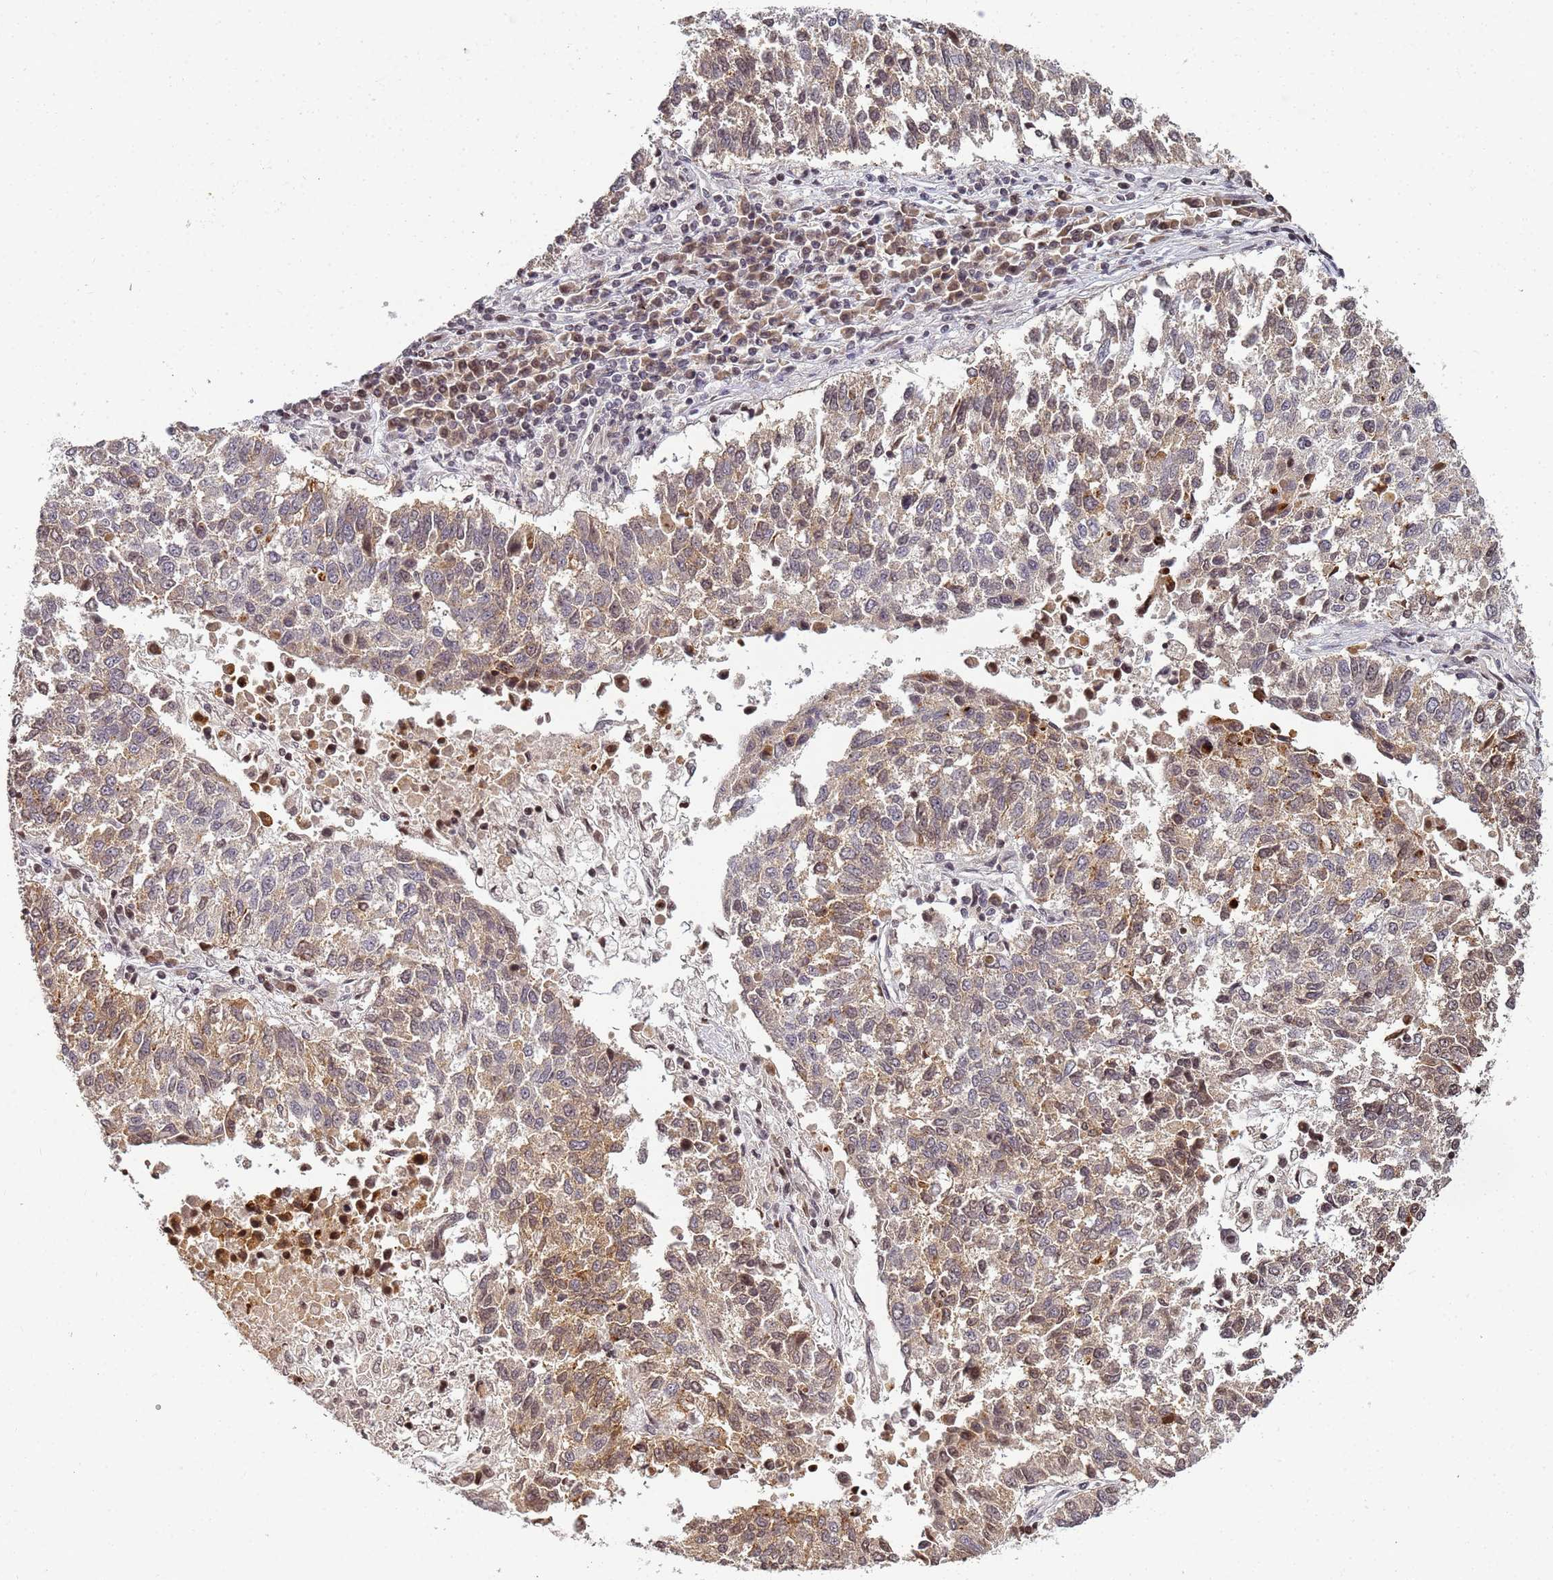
{"staining": {"intensity": "weak", "quantity": "25%-75%", "location": "cytoplasmic/membranous"}, "tissue": "lung cancer", "cell_type": "Tumor cells", "image_type": "cancer", "snomed": [{"axis": "morphology", "description": "Squamous cell carcinoma, NOS"}, {"axis": "topography", "description": "Lung"}], "caption": "Protein staining of squamous cell carcinoma (lung) tissue exhibits weak cytoplasmic/membranous expression in about 25%-75% of tumor cells.", "gene": "FZD4", "patient": {"sex": "male", "age": 73}}